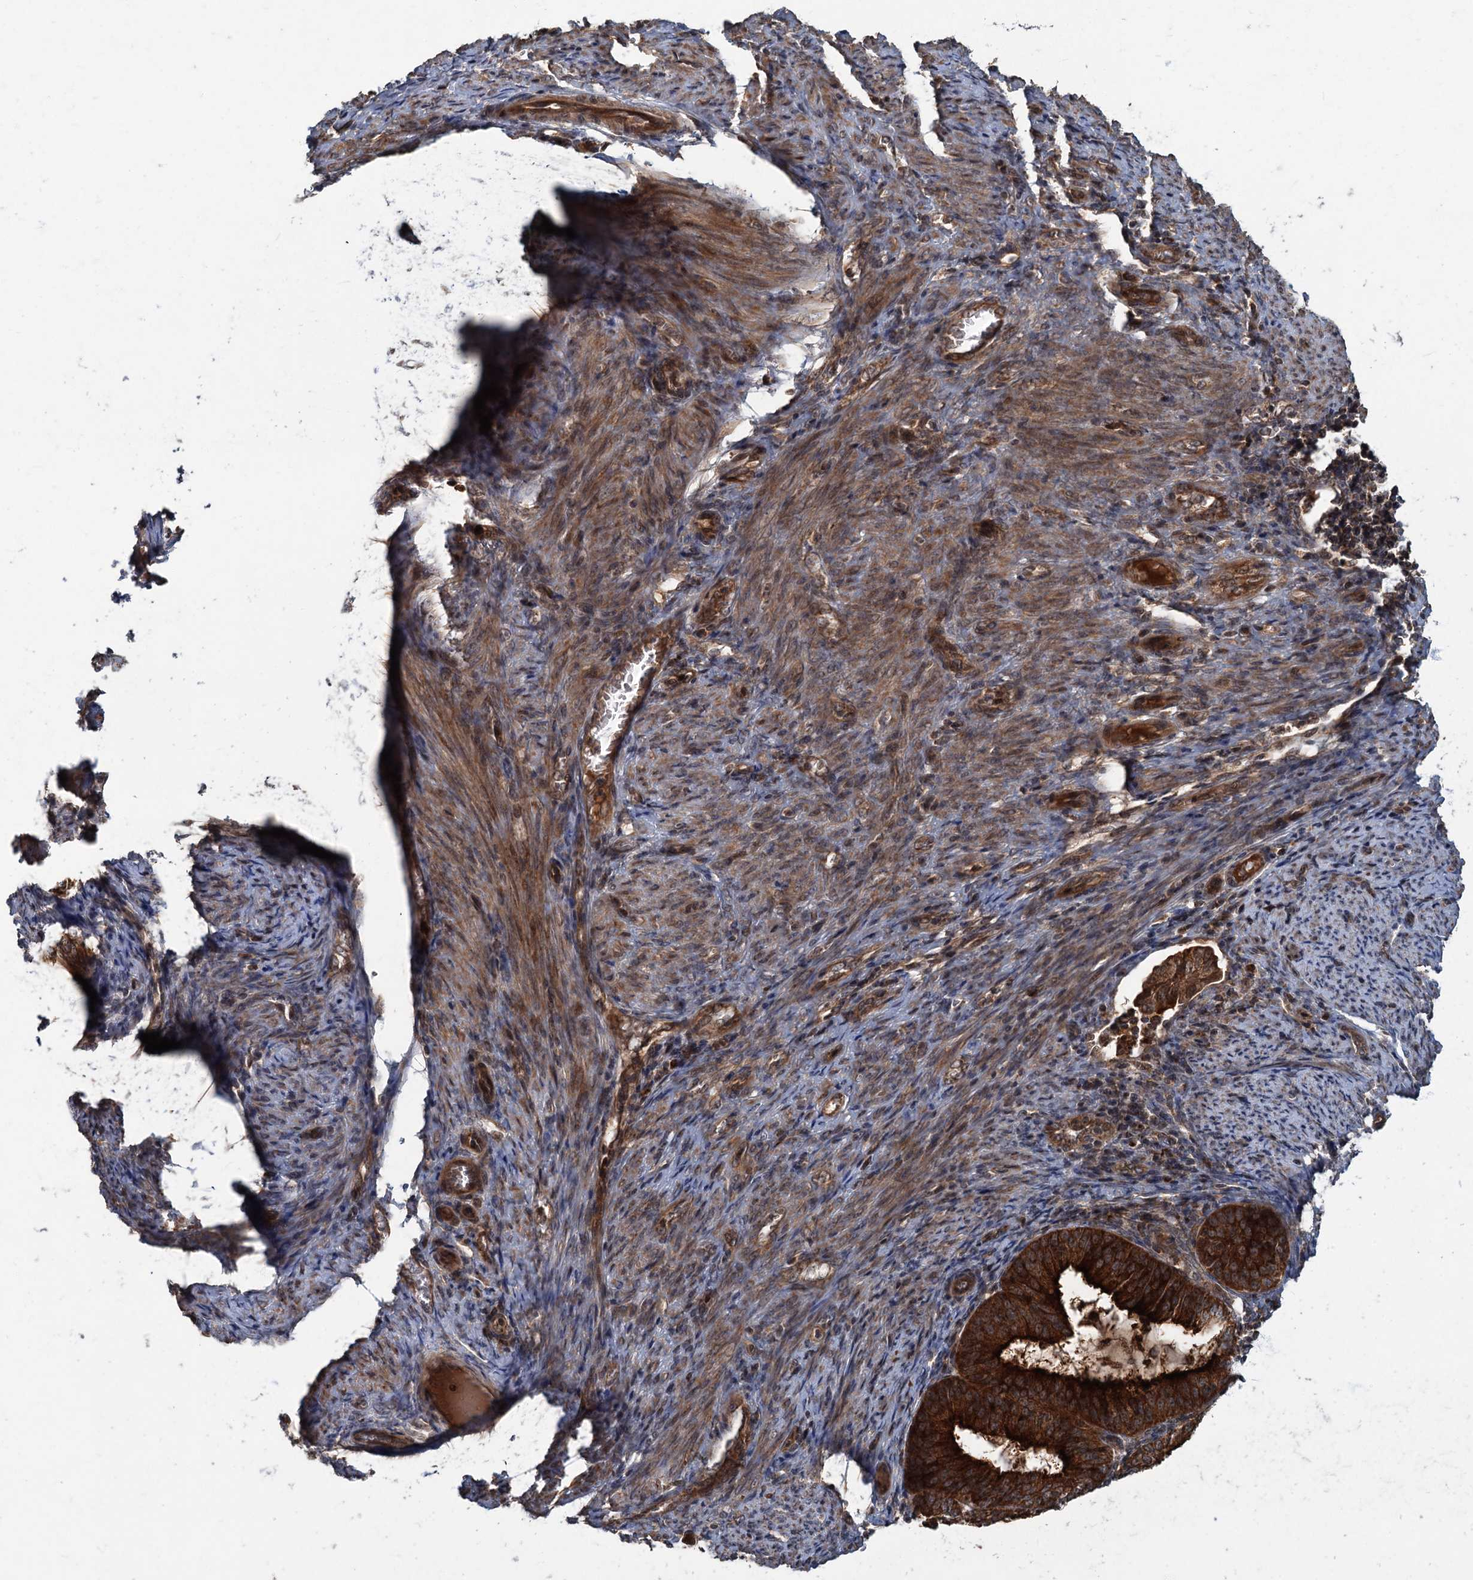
{"staining": {"intensity": "strong", "quantity": ">75%", "location": "cytoplasmic/membranous"}, "tissue": "endometrial cancer", "cell_type": "Tumor cells", "image_type": "cancer", "snomed": [{"axis": "morphology", "description": "Adenocarcinoma, NOS"}, {"axis": "topography", "description": "Endometrium"}], "caption": "The photomicrograph demonstrates a brown stain indicating the presence of a protein in the cytoplasmic/membranous of tumor cells in adenocarcinoma (endometrial).", "gene": "SLC11A2", "patient": {"sex": "female", "age": 51}}